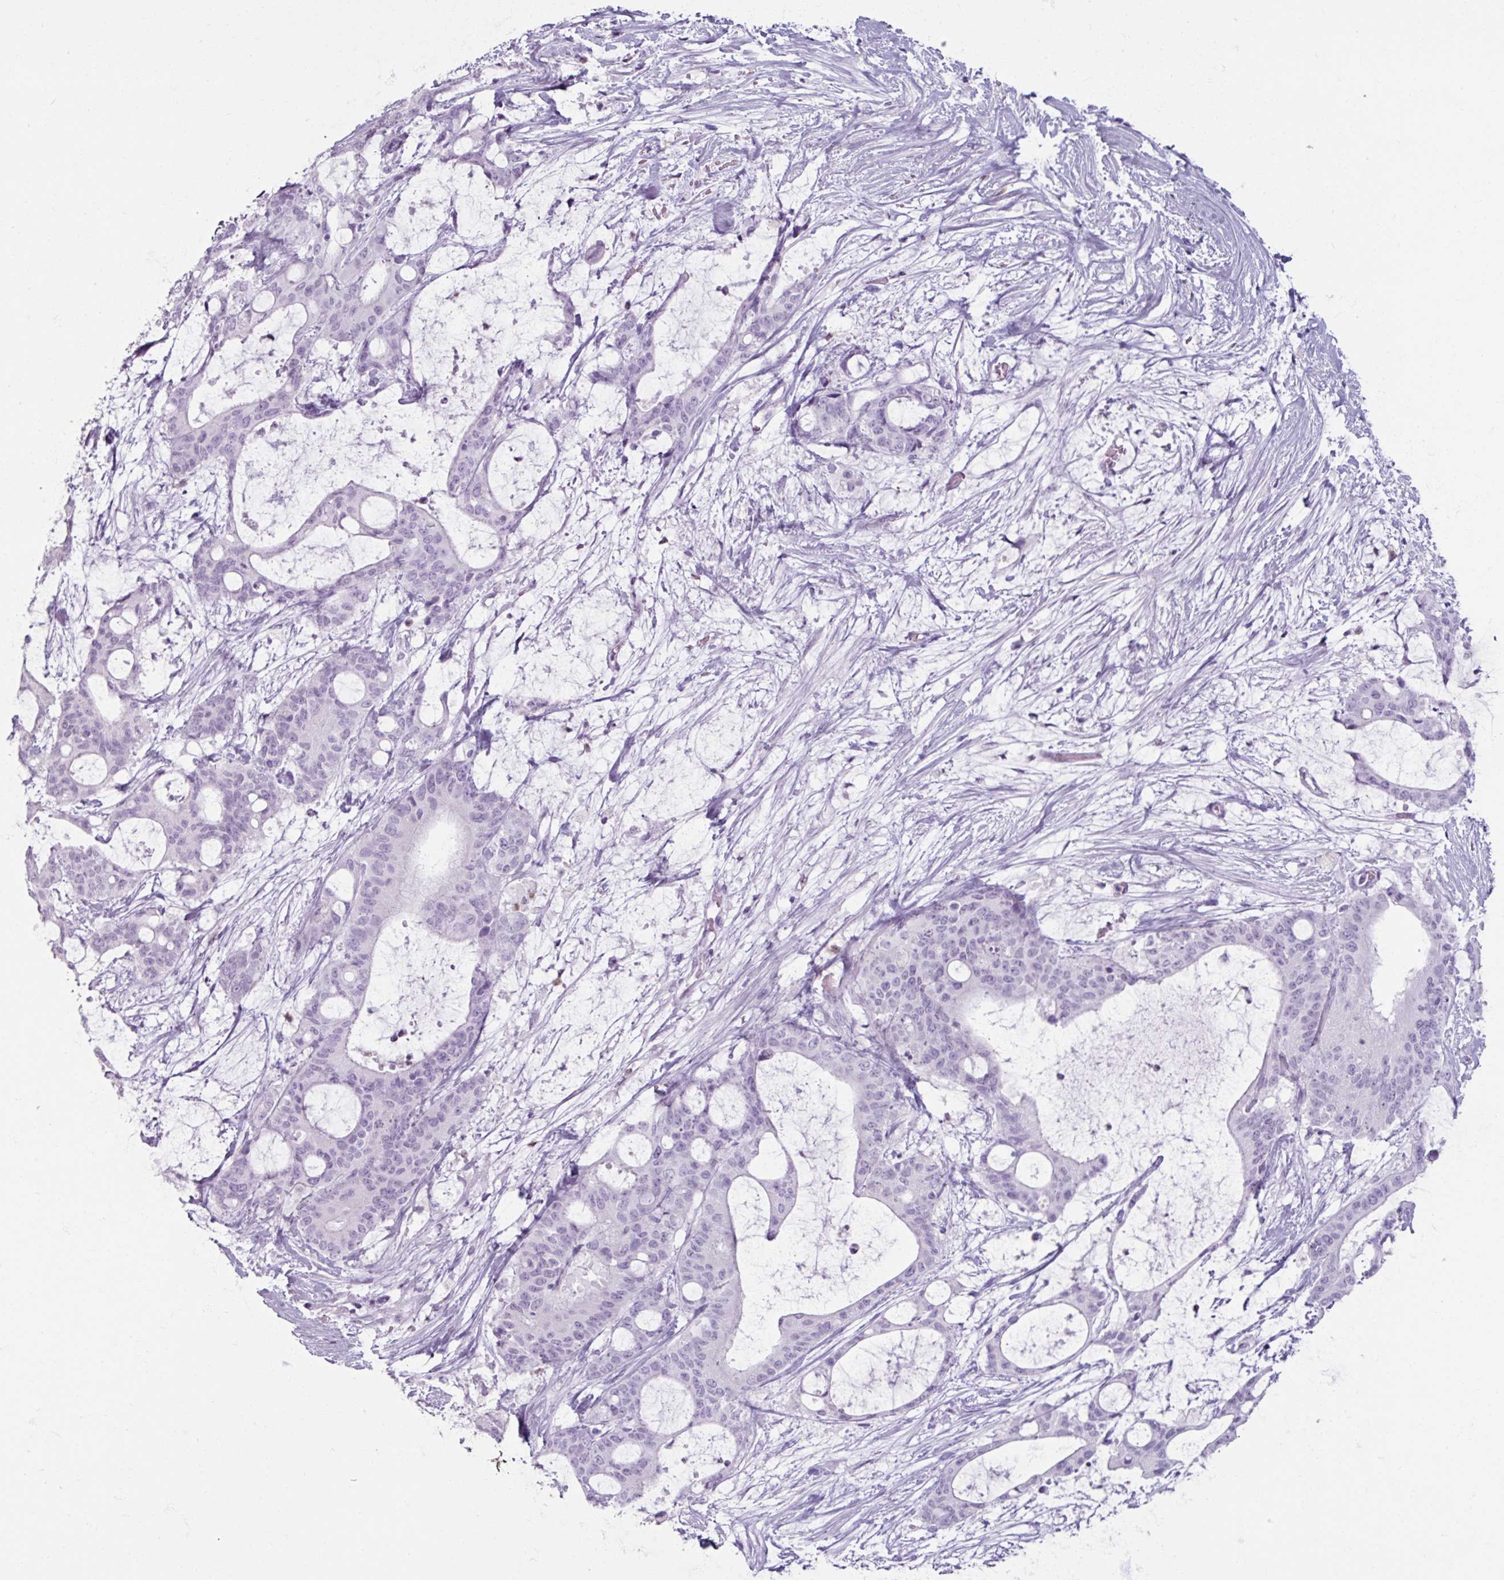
{"staining": {"intensity": "negative", "quantity": "none", "location": "none"}, "tissue": "liver cancer", "cell_type": "Tumor cells", "image_type": "cancer", "snomed": [{"axis": "morphology", "description": "Normal tissue, NOS"}, {"axis": "morphology", "description": "Cholangiocarcinoma"}, {"axis": "topography", "description": "Liver"}, {"axis": "topography", "description": "Peripheral nerve tissue"}], "caption": "Tumor cells are negative for protein expression in human liver cancer.", "gene": "ARG1", "patient": {"sex": "female", "age": 73}}